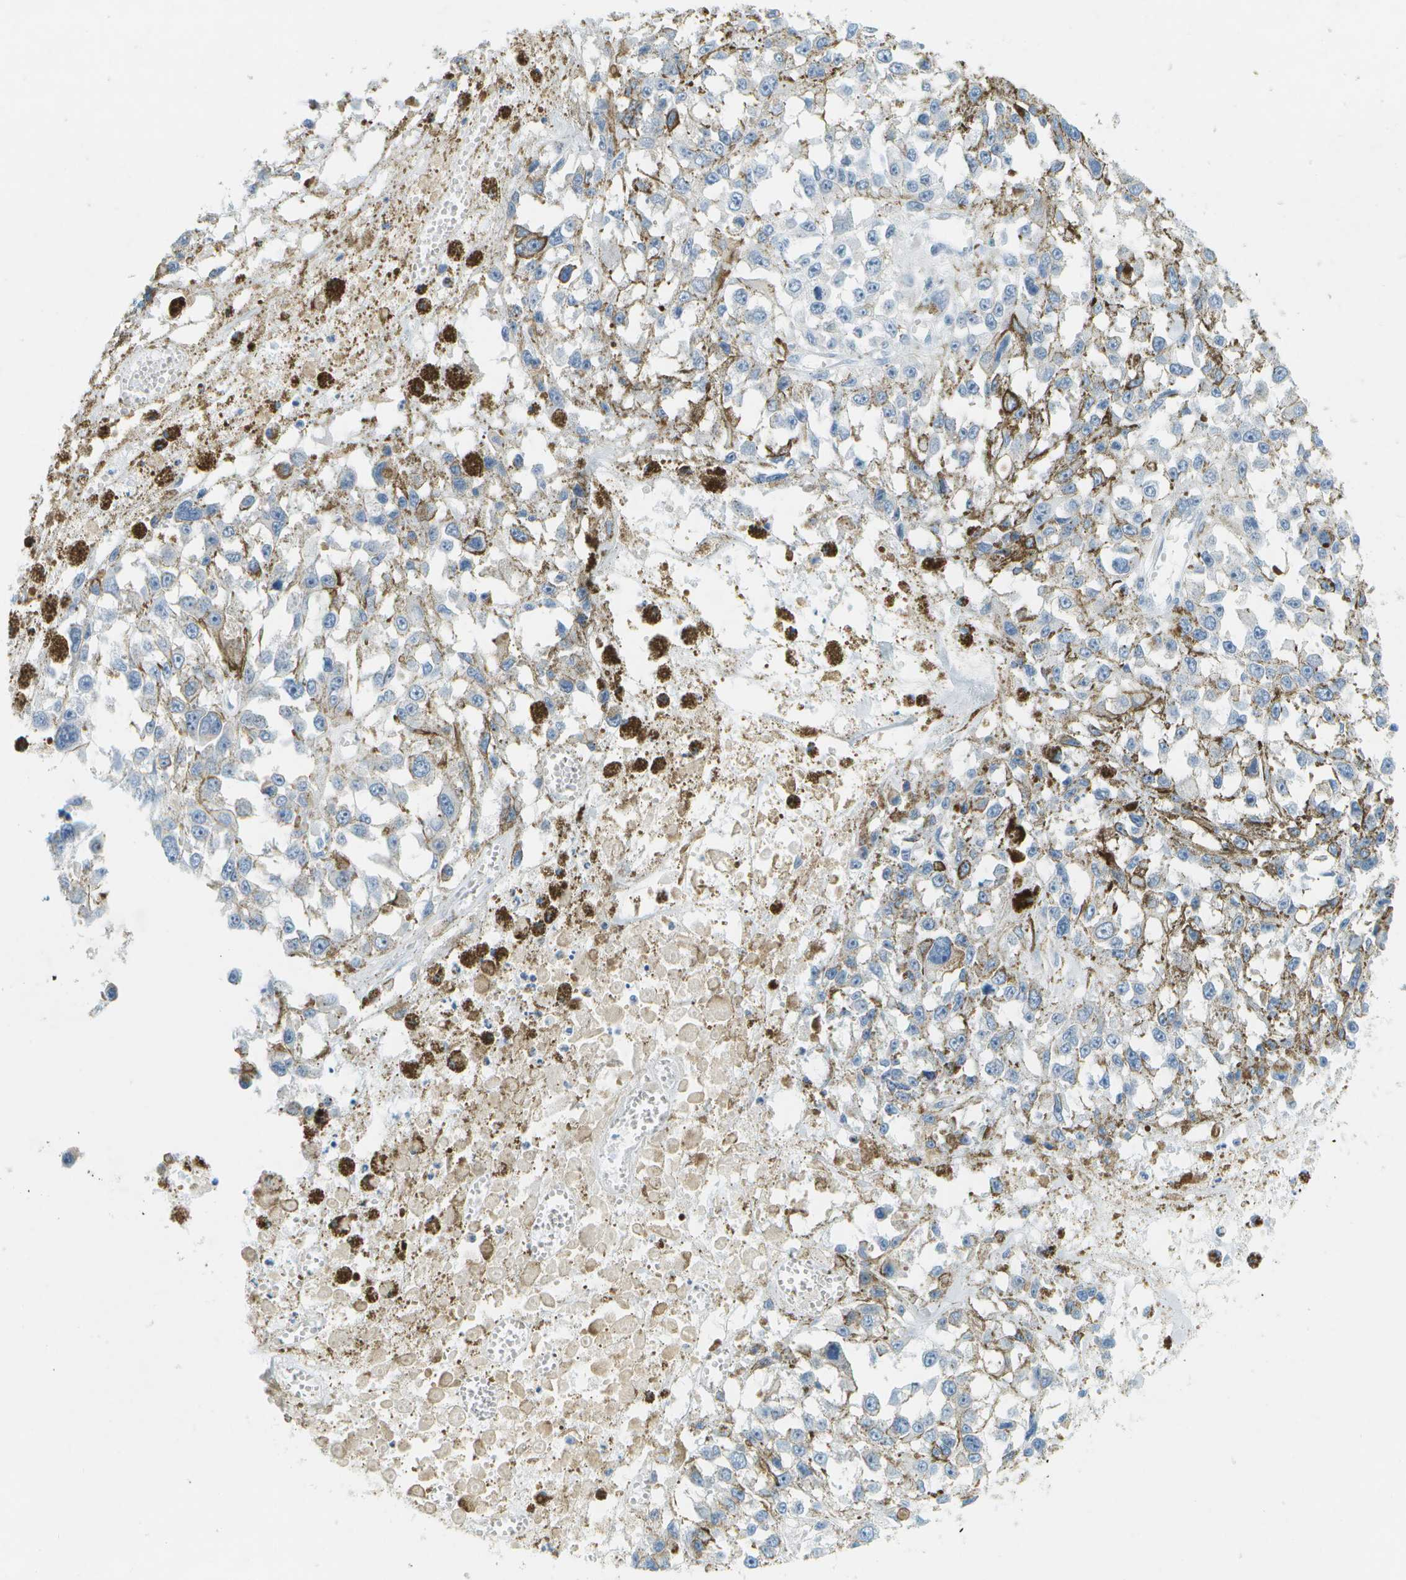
{"staining": {"intensity": "negative", "quantity": "none", "location": "none"}, "tissue": "melanoma", "cell_type": "Tumor cells", "image_type": "cancer", "snomed": [{"axis": "morphology", "description": "Malignant melanoma, Metastatic site"}, {"axis": "topography", "description": "Lymph node"}], "caption": "Melanoma was stained to show a protein in brown. There is no significant expression in tumor cells.", "gene": "SMYD5", "patient": {"sex": "male", "age": 59}}